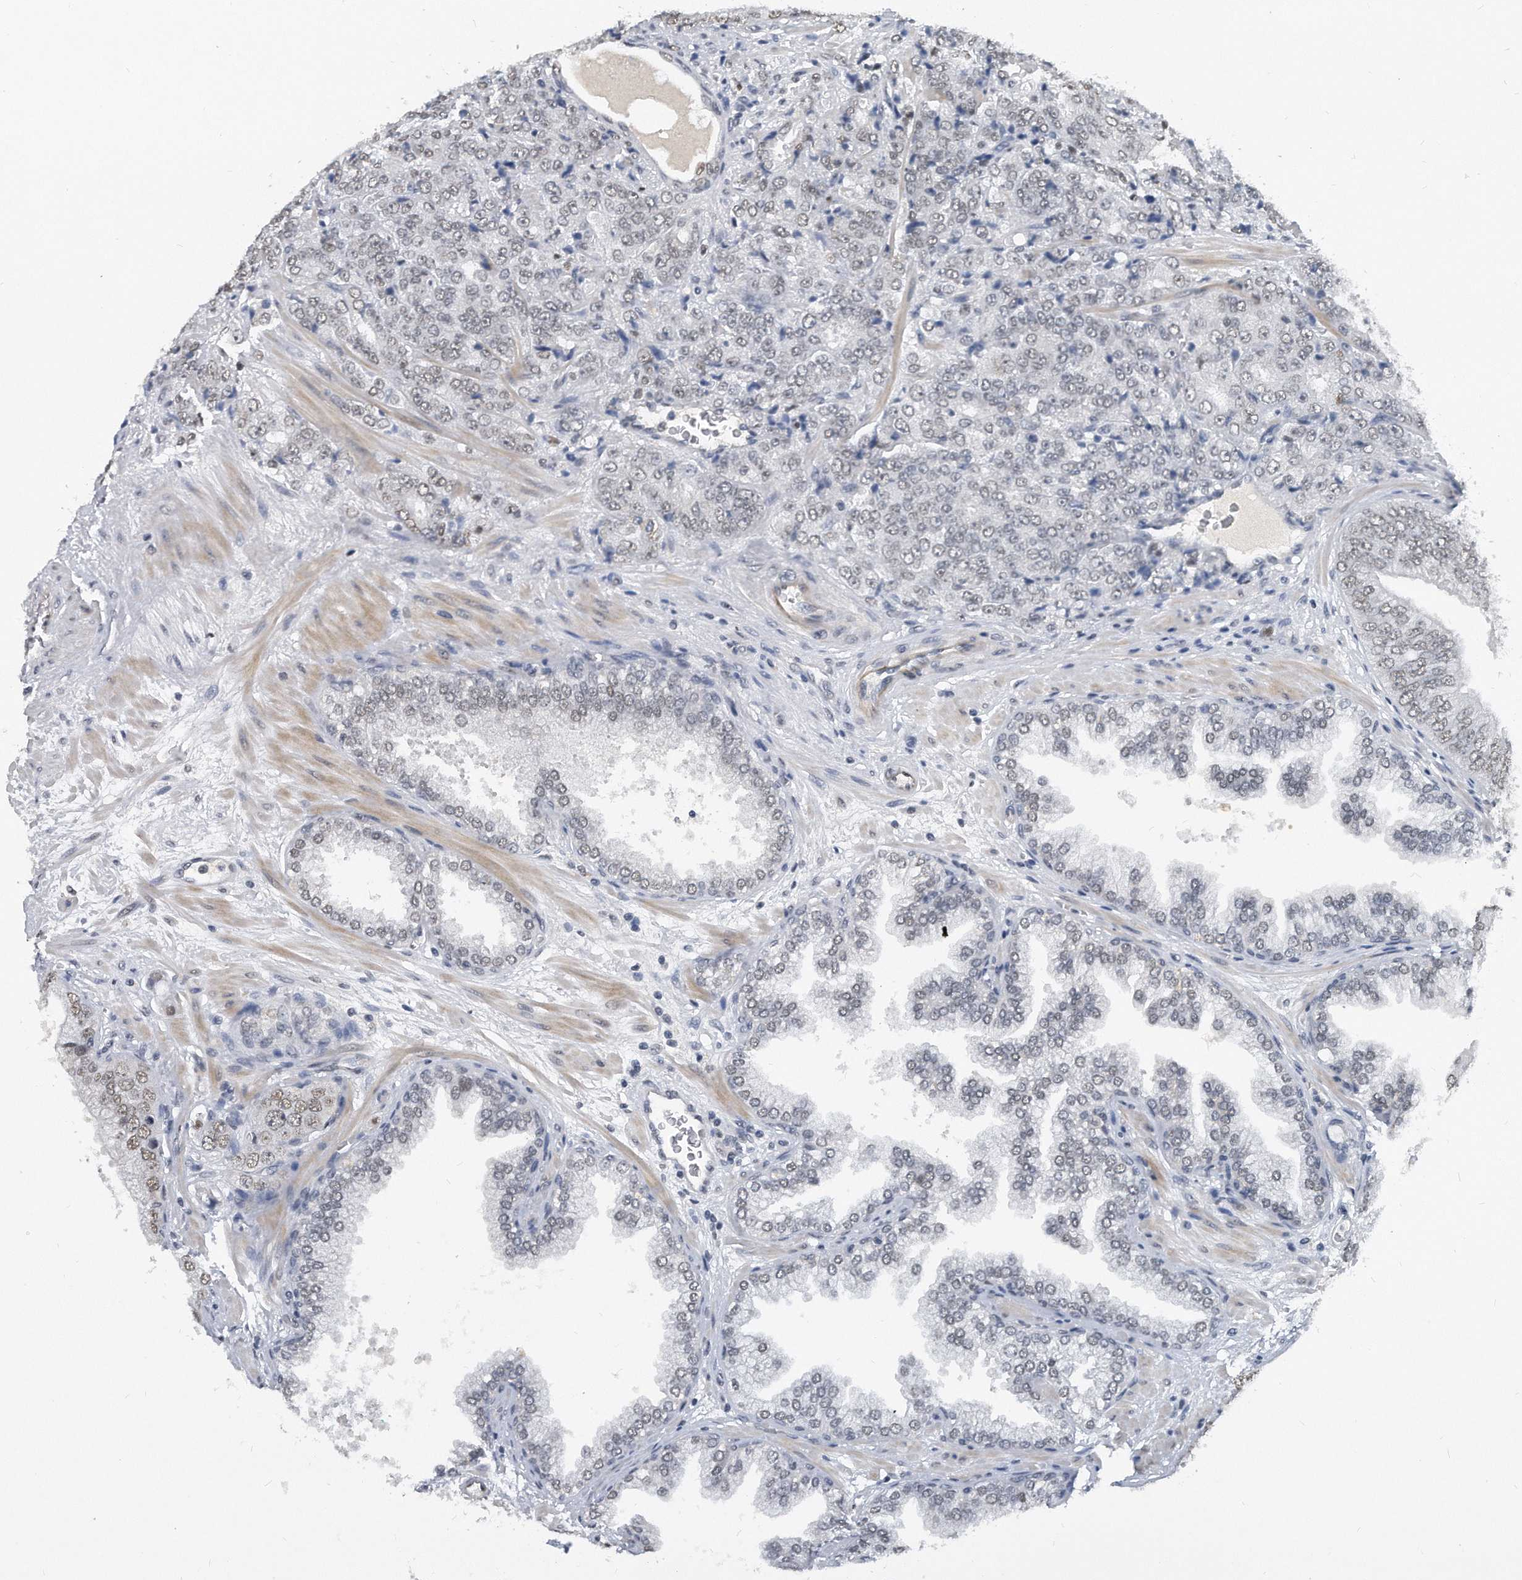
{"staining": {"intensity": "weak", "quantity": "25%-75%", "location": "nuclear"}, "tissue": "prostate cancer", "cell_type": "Tumor cells", "image_type": "cancer", "snomed": [{"axis": "morphology", "description": "Adenocarcinoma, High grade"}, {"axis": "topography", "description": "Prostate"}], "caption": "Immunohistochemistry image of neoplastic tissue: human prostate cancer (adenocarcinoma (high-grade)) stained using IHC displays low levels of weak protein expression localized specifically in the nuclear of tumor cells, appearing as a nuclear brown color.", "gene": "TP53INP1", "patient": {"sex": "male", "age": 58}}